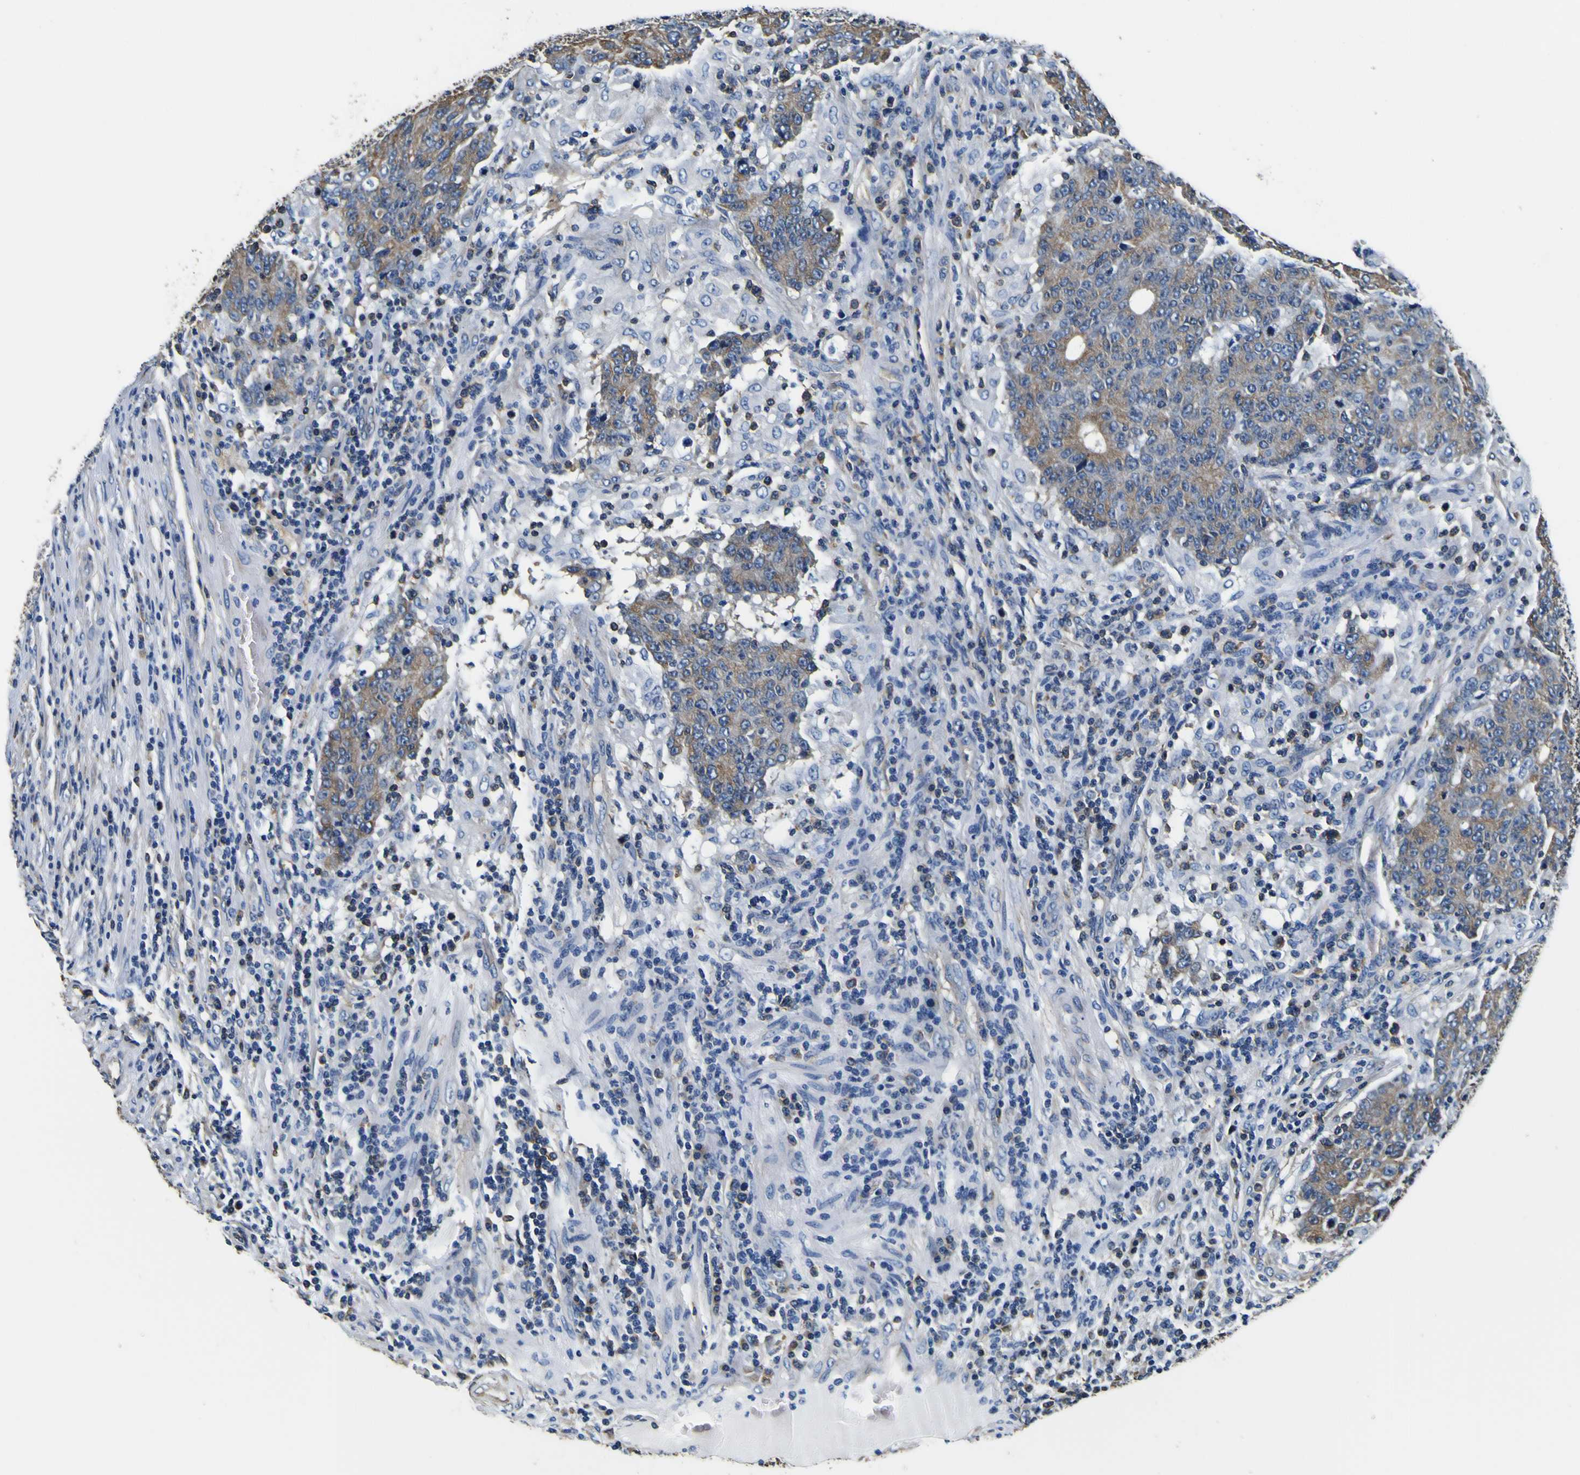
{"staining": {"intensity": "weak", "quantity": ">75%", "location": "cytoplasmic/membranous"}, "tissue": "colorectal cancer", "cell_type": "Tumor cells", "image_type": "cancer", "snomed": [{"axis": "morphology", "description": "Normal tissue, NOS"}, {"axis": "morphology", "description": "Adenocarcinoma, NOS"}, {"axis": "topography", "description": "Colon"}], "caption": "Protein analysis of adenocarcinoma (colorectal) tissue exhibits weak cytoplasmic/membranous staining in about >75% of tumor cells.", "gene": "TUBA1B", "patient": {"sex": "female", "age": 75}}